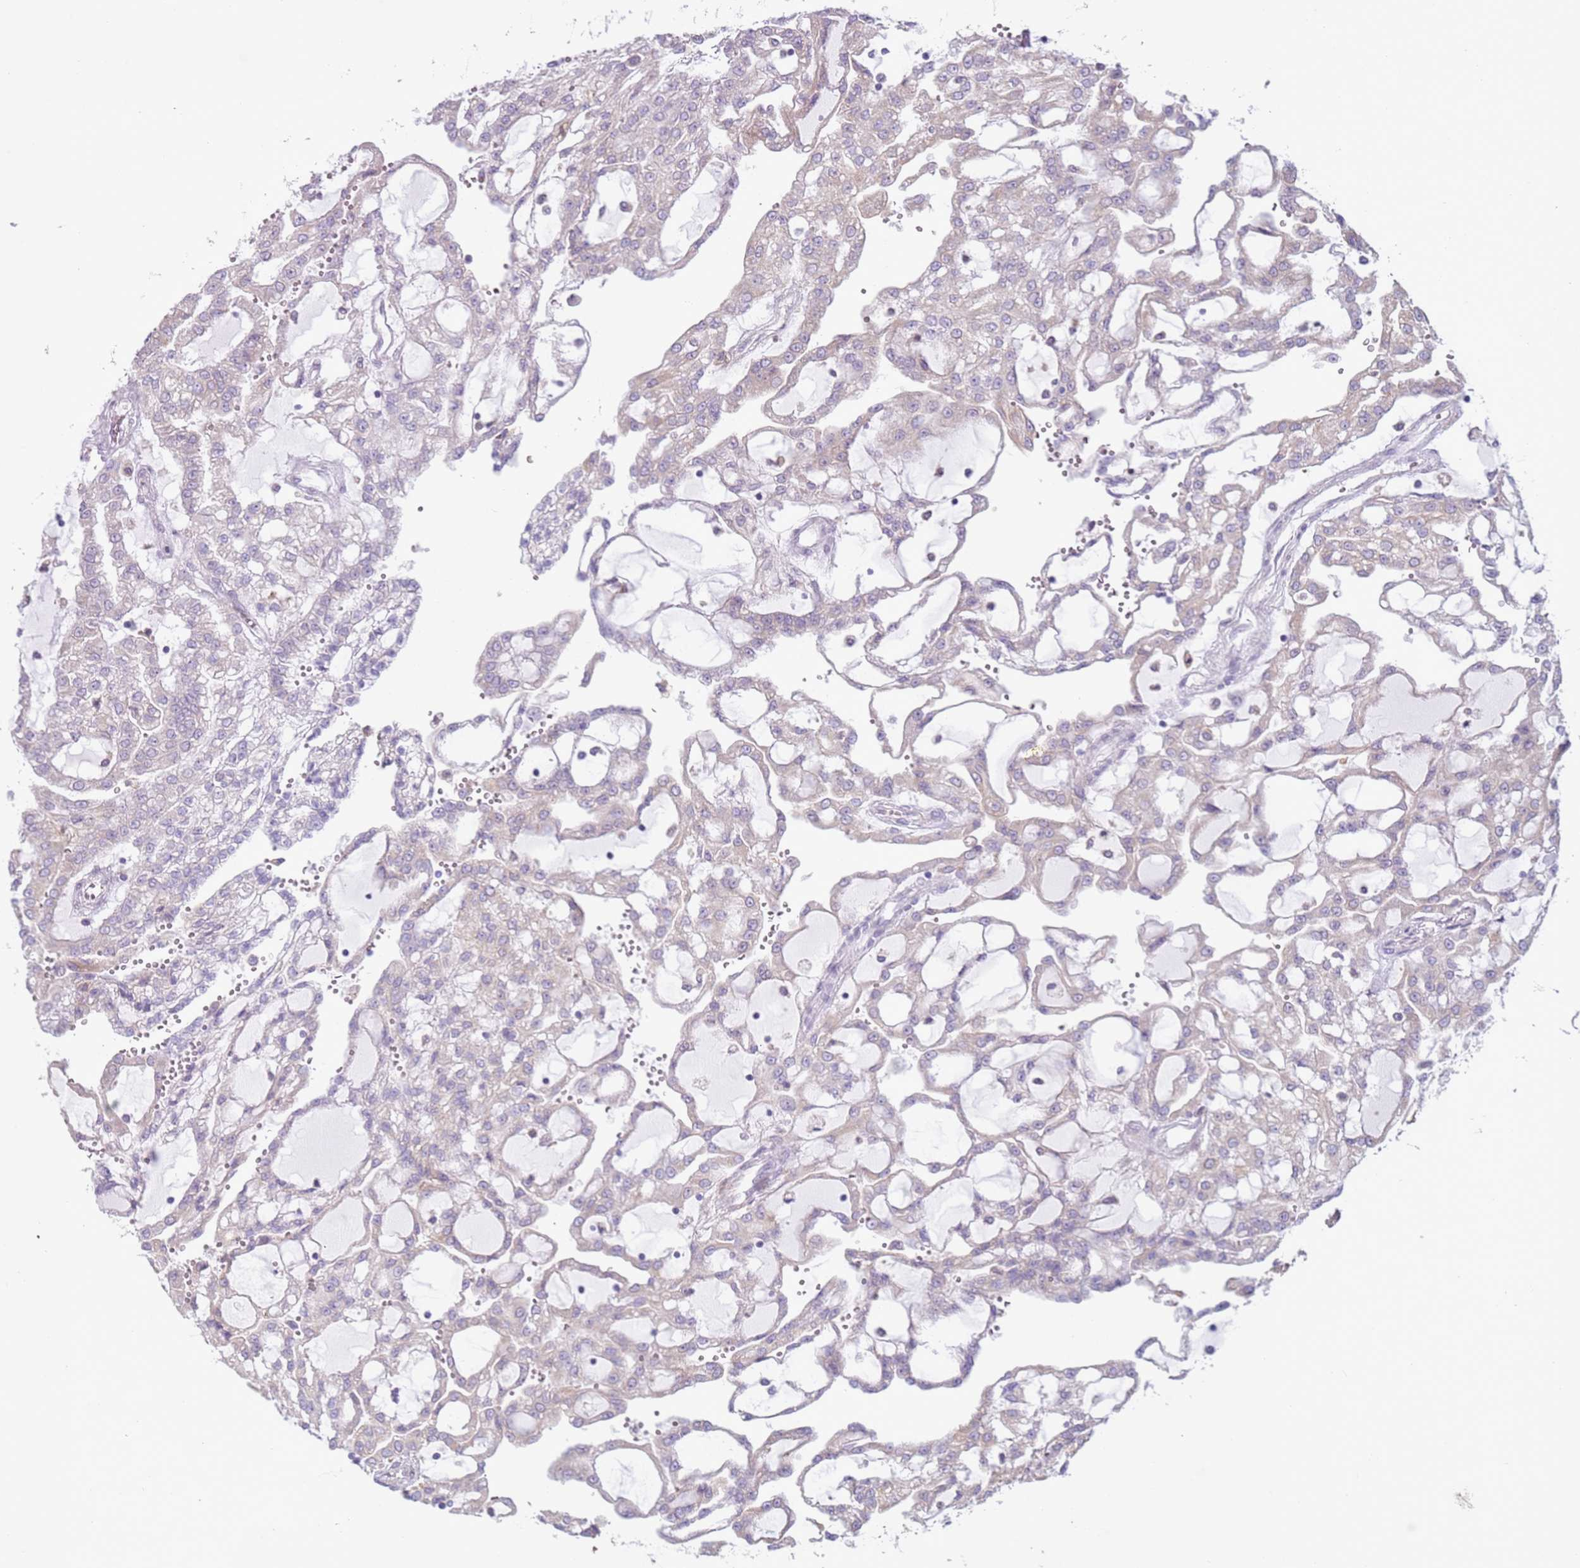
{"staining": {"intensity": "weak", "quantity": "<25%", "location": "cytoplasmic/membranous"}, "tissue": "renal cancer", "cell_type": "Tumor cells", "image_type": "cancer", "snomed": [{"axis": "morphology", "description": "Adenocarcinoma, NOS"}, {"axis": "topography", "description": "Kidney"}], "caption": "High magnification brightfield microscopy of renal adenocarcinoma stained with DAB (3,3'-diaminobenzidine) (brown) and counterstained with hematoxylin (blue): tumor cells show no significant expression.", "gene": "OAF", "patient": {"sex": "male", "age": 63}}